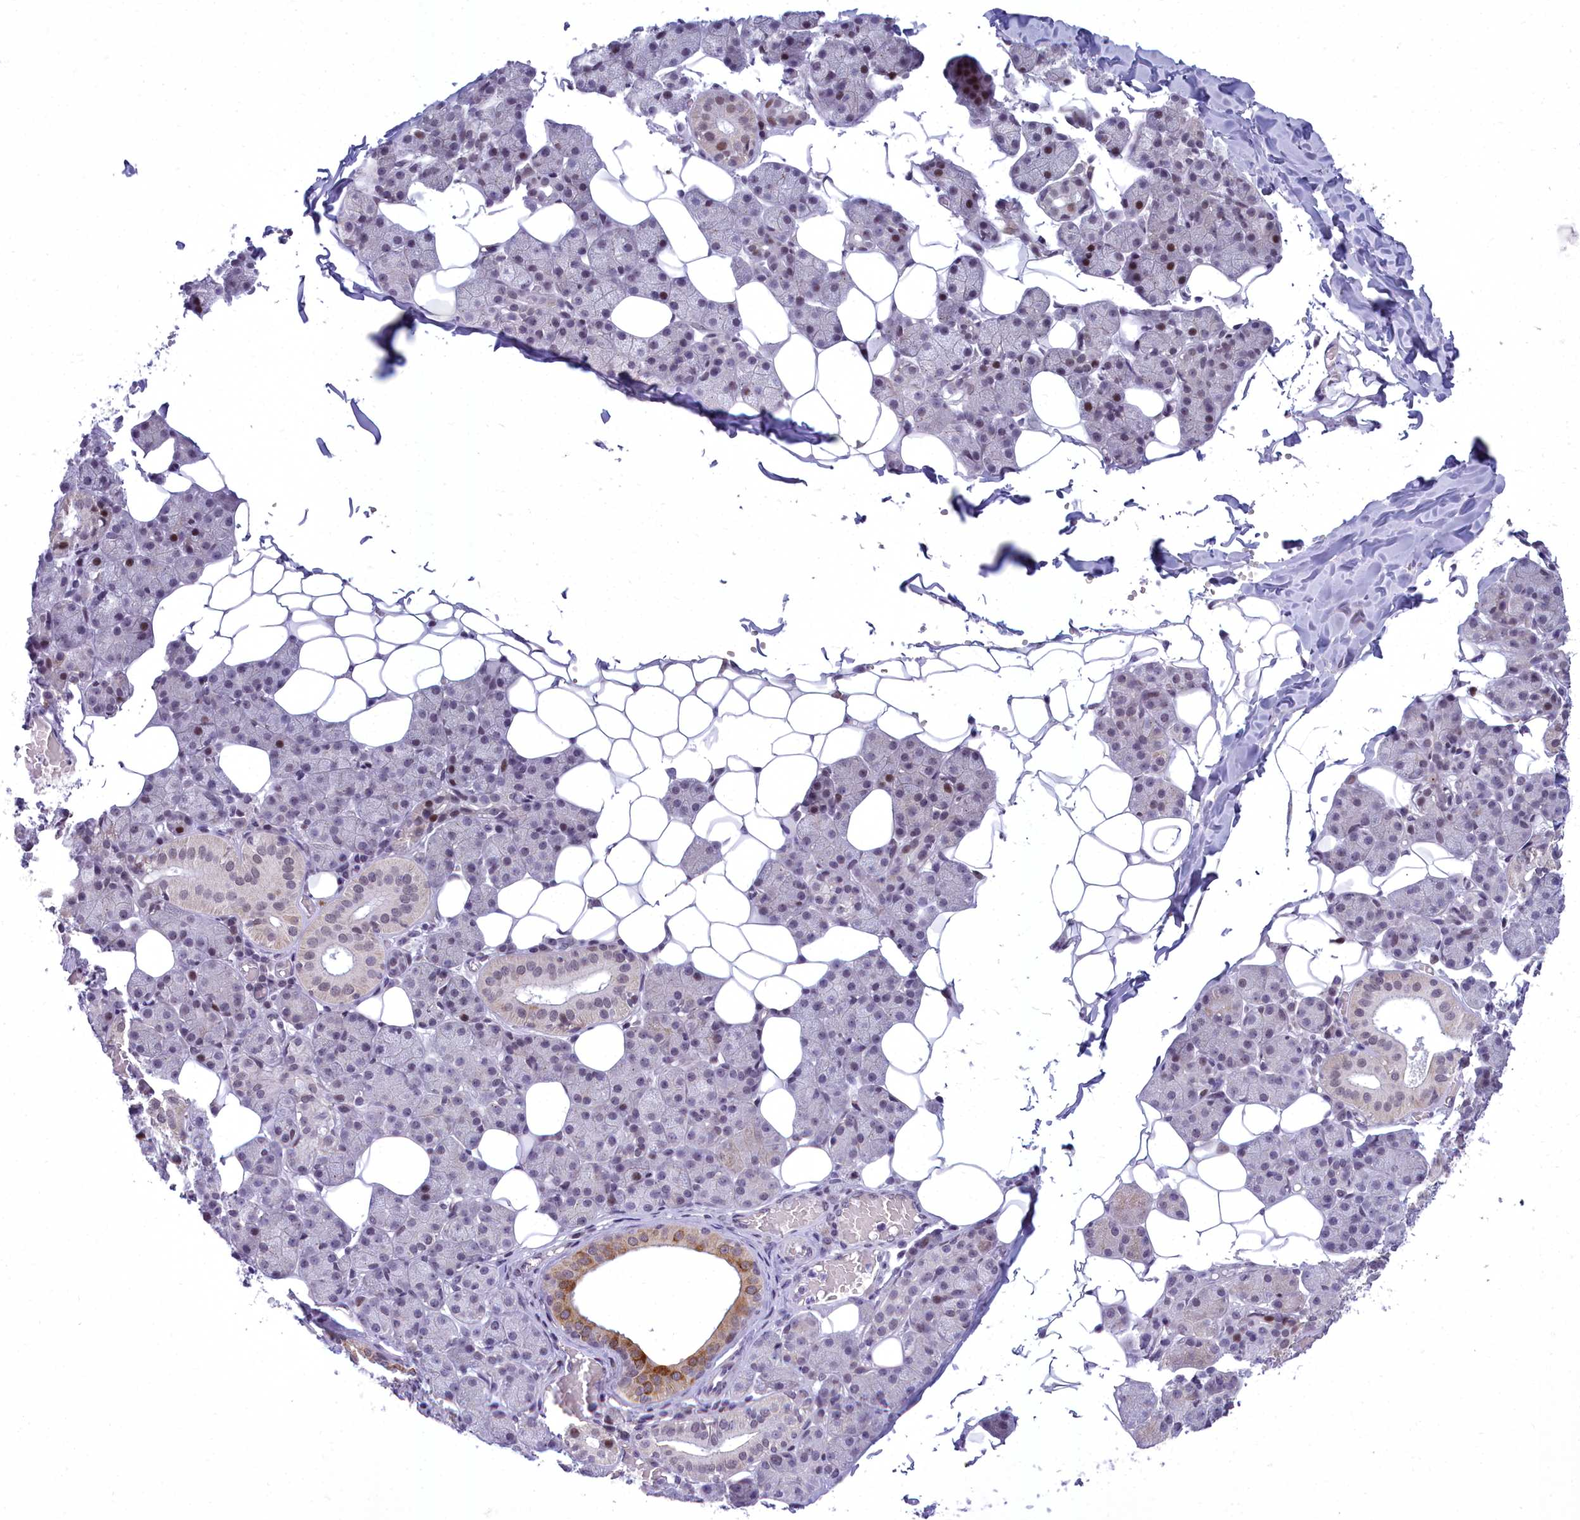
{"staining": {"intensity": "moderate", "quantity": "<25%", "location": "cytoplasmic/membranous,nuclear"}, "tissue": "salivary gland", "cell_type": "Glandular cells", "image_type": "normal", "snomed": [{"axis": "morphology", "description": "Normal tissue, NOS"}, {"axis": "topography", "description": "Salivary gland"}], "caption": "This is a photomicrograph of IHC staining of unremarkable salivary gland, which shows moderate expression in the cytoplasmic/membranous,nuclear of glandular cells.", "gene": "CEACAM19", "patient": {"sex": "female", "age": 33}}